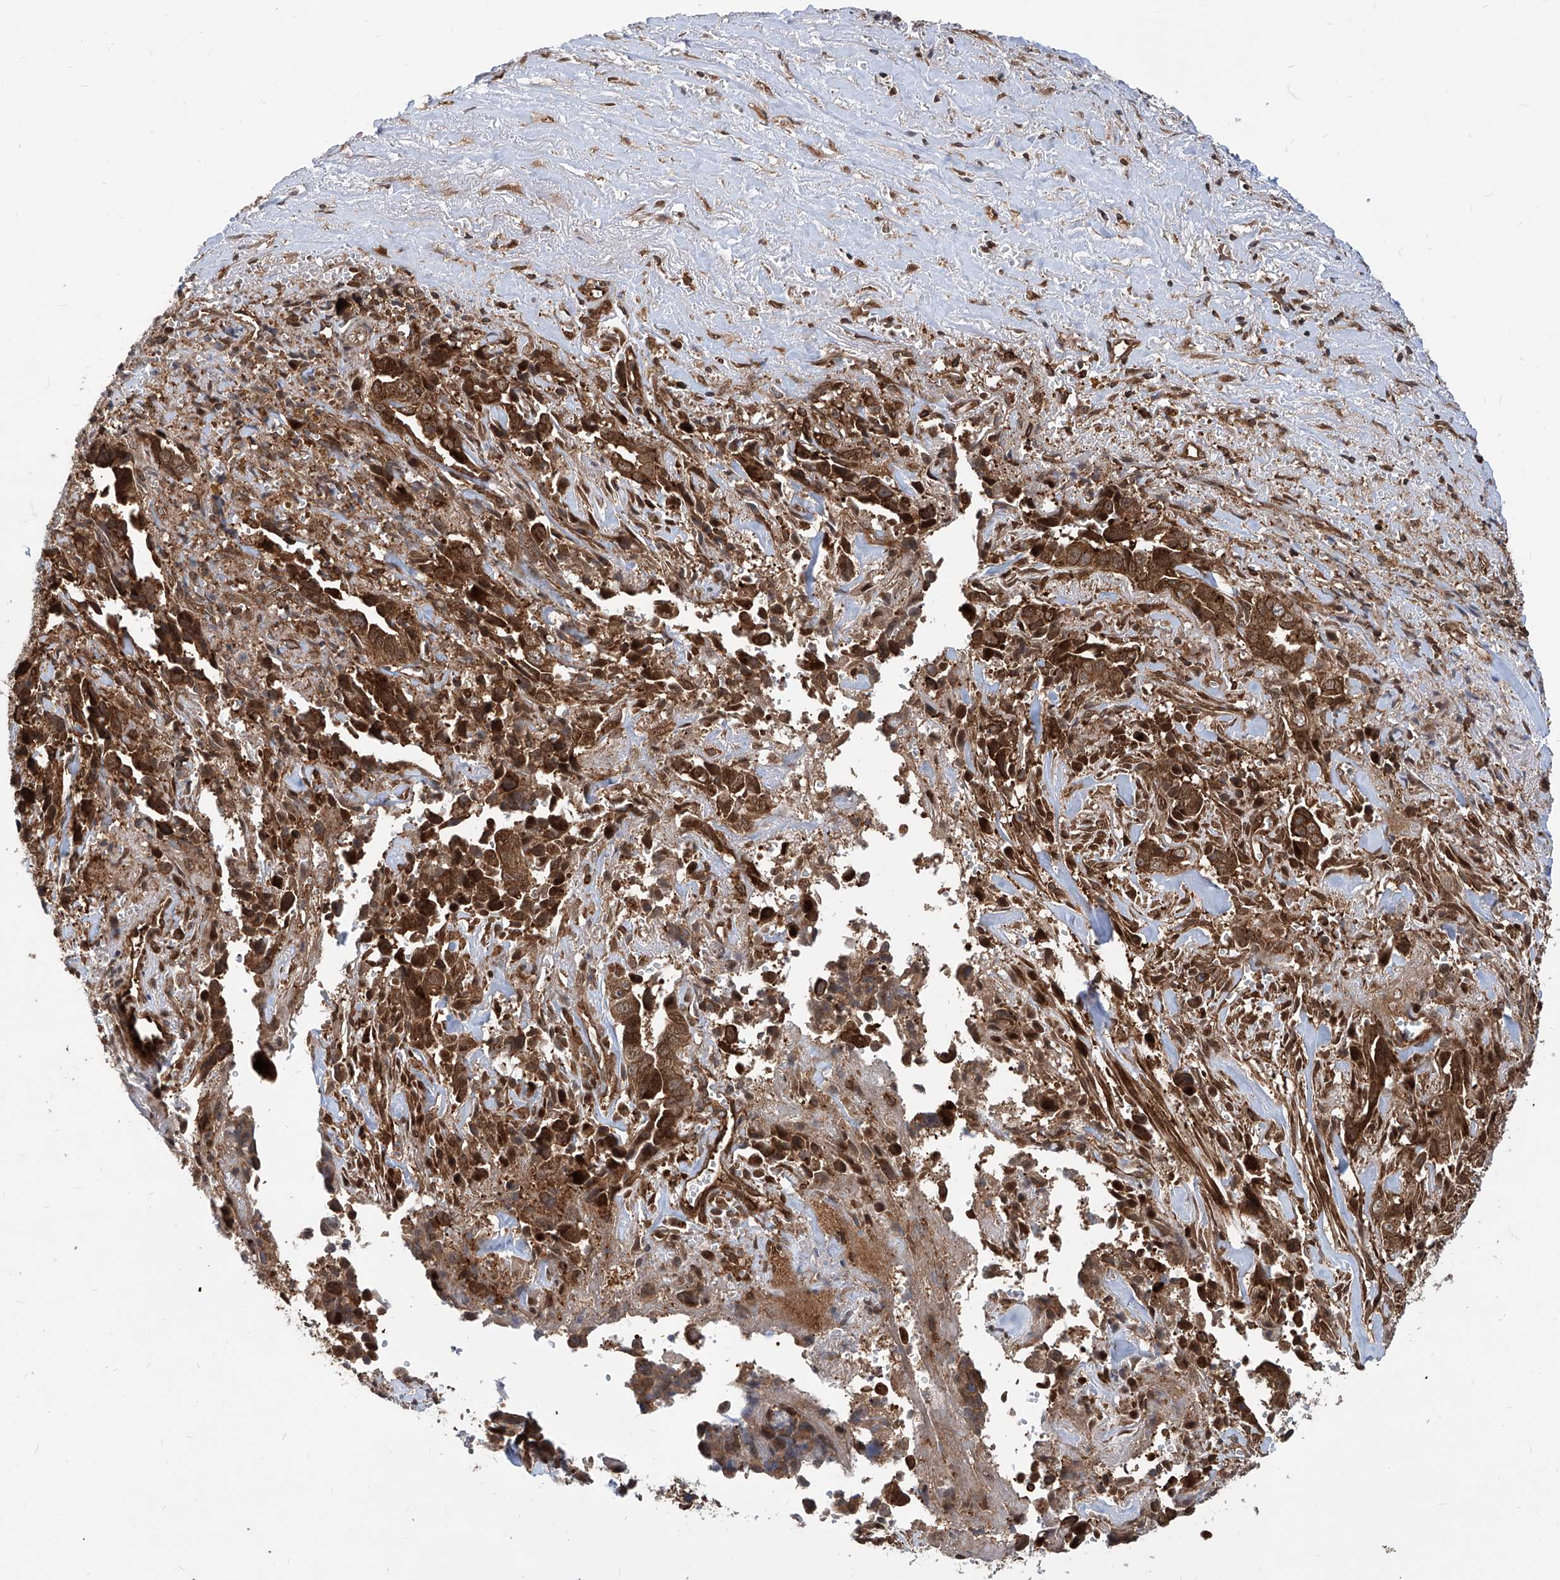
{"staining": {"intensity": "strong", "quantity": ">75%", "location": "cytoplasmic/membranous"}, "tissue": "liver cancer", "cell_type": "Tumor cells", "image_type": "cancer", "snomed": [{"axis": "morphology", "description": "Cholangiocarcinoma"}, {"axis": "topography", "description": "Liver"}], "caption": "Liver cancer (cholangiocarcinoma) tissue displays strong cytoplasmic/membranous positivity in about >75% of tumor cells, visualized by immunohistochemistry.", "gene": "MAGED2", "patient": {"sex": "female", "age": 79}}